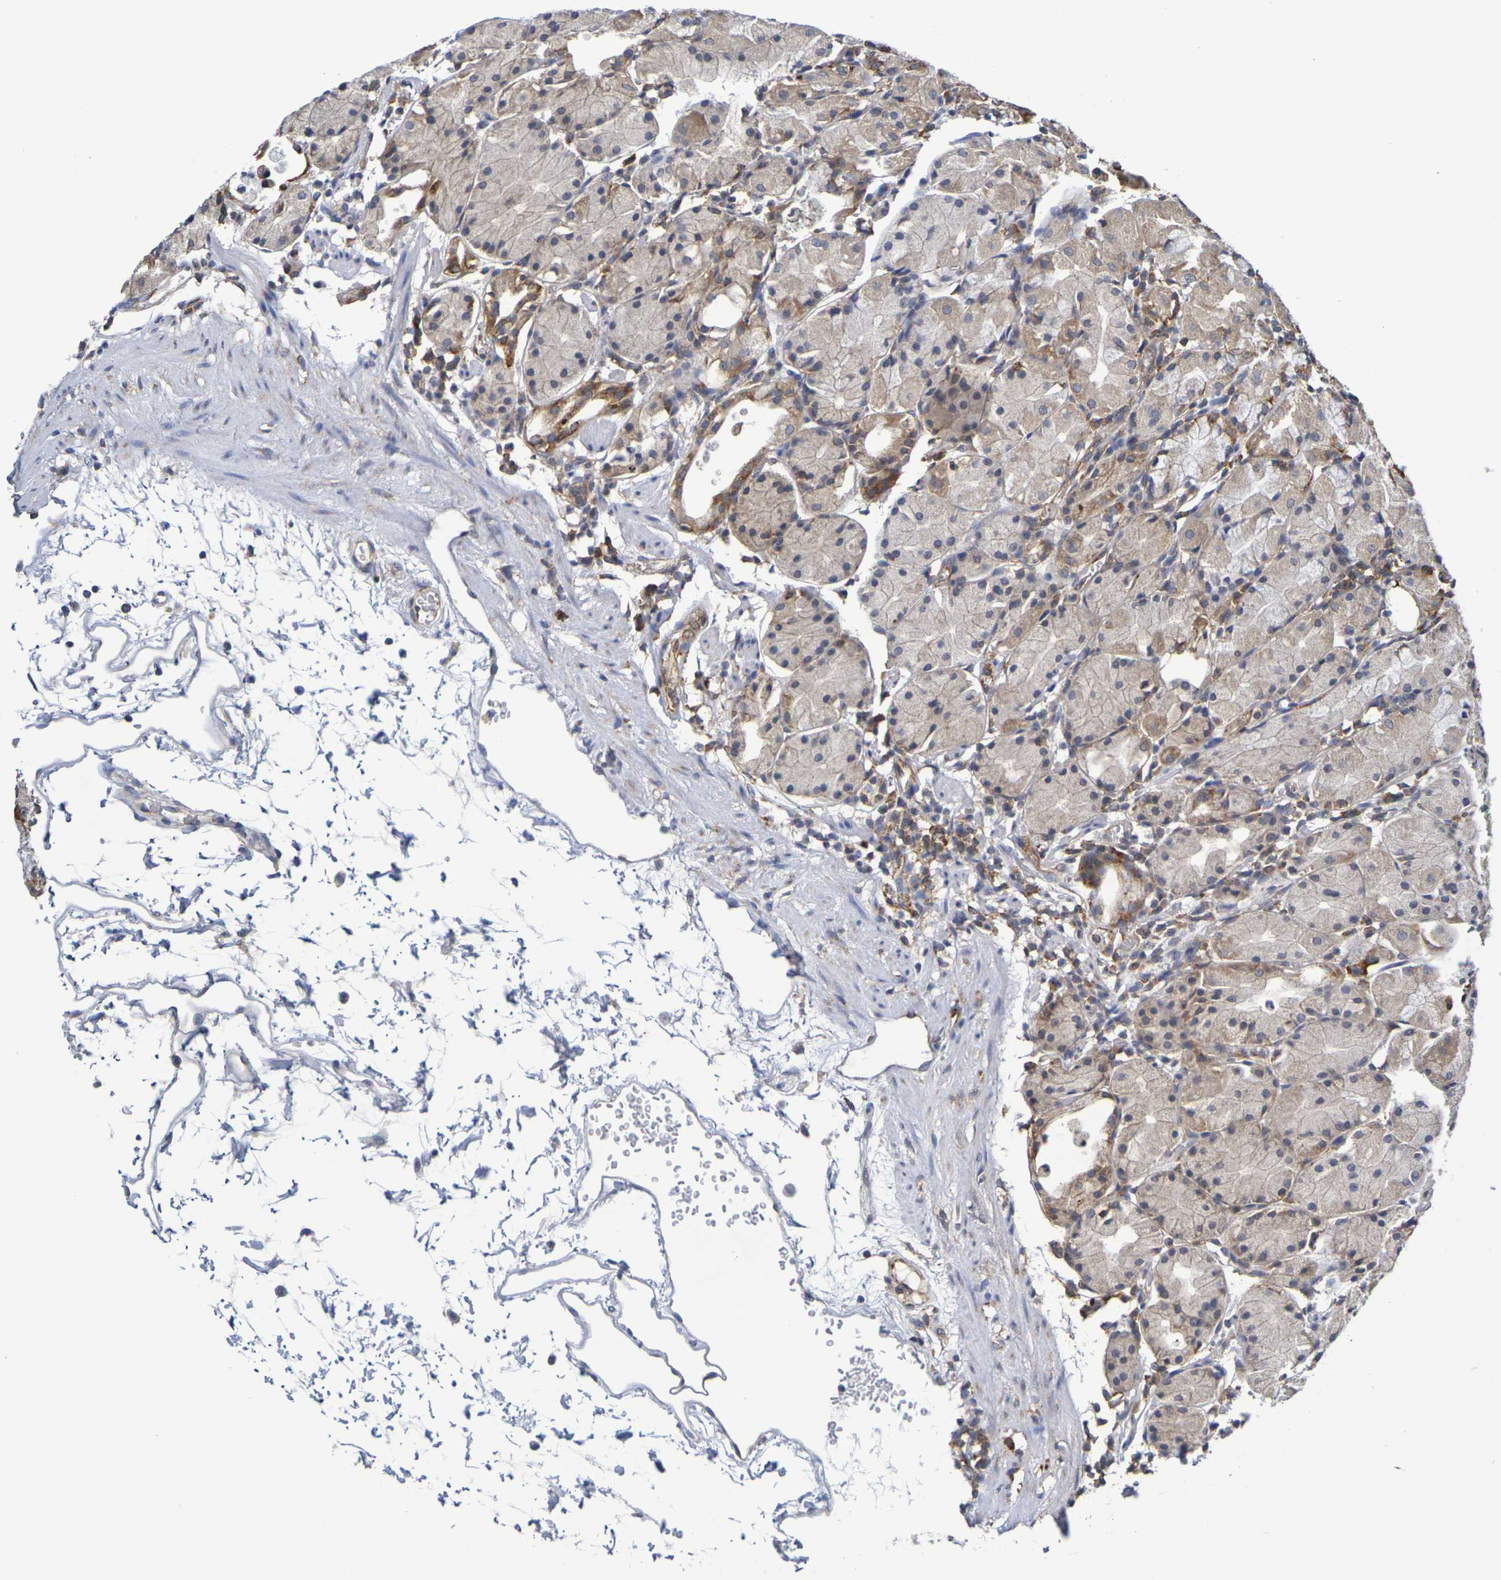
{"staining": {"intensity": "strong", "quantity": "25%-75%", "location": "cytoplasmic/membranous"}, "tissue": "stomach", "cell_type": "Glandular cells", "image_type": "normal", "snomed": [{"axis": "morphology", "description": "Normal tissue, NOS"}, {"axis": "topography", "description": "Stomach"}, {"axis": "topography", "description": "Stomach, lower"}], "caption": "Benign stomach exhibits strong cytoplasmic/membranous expression in approximately 25%-75% of glandular cells (DAB (3,3'-diaminobenzidine) = brown stain, brightfield microscopy at high magnification)..", "gene": "CHRNB1", "patient": {"sex": "female", "age": 75}}